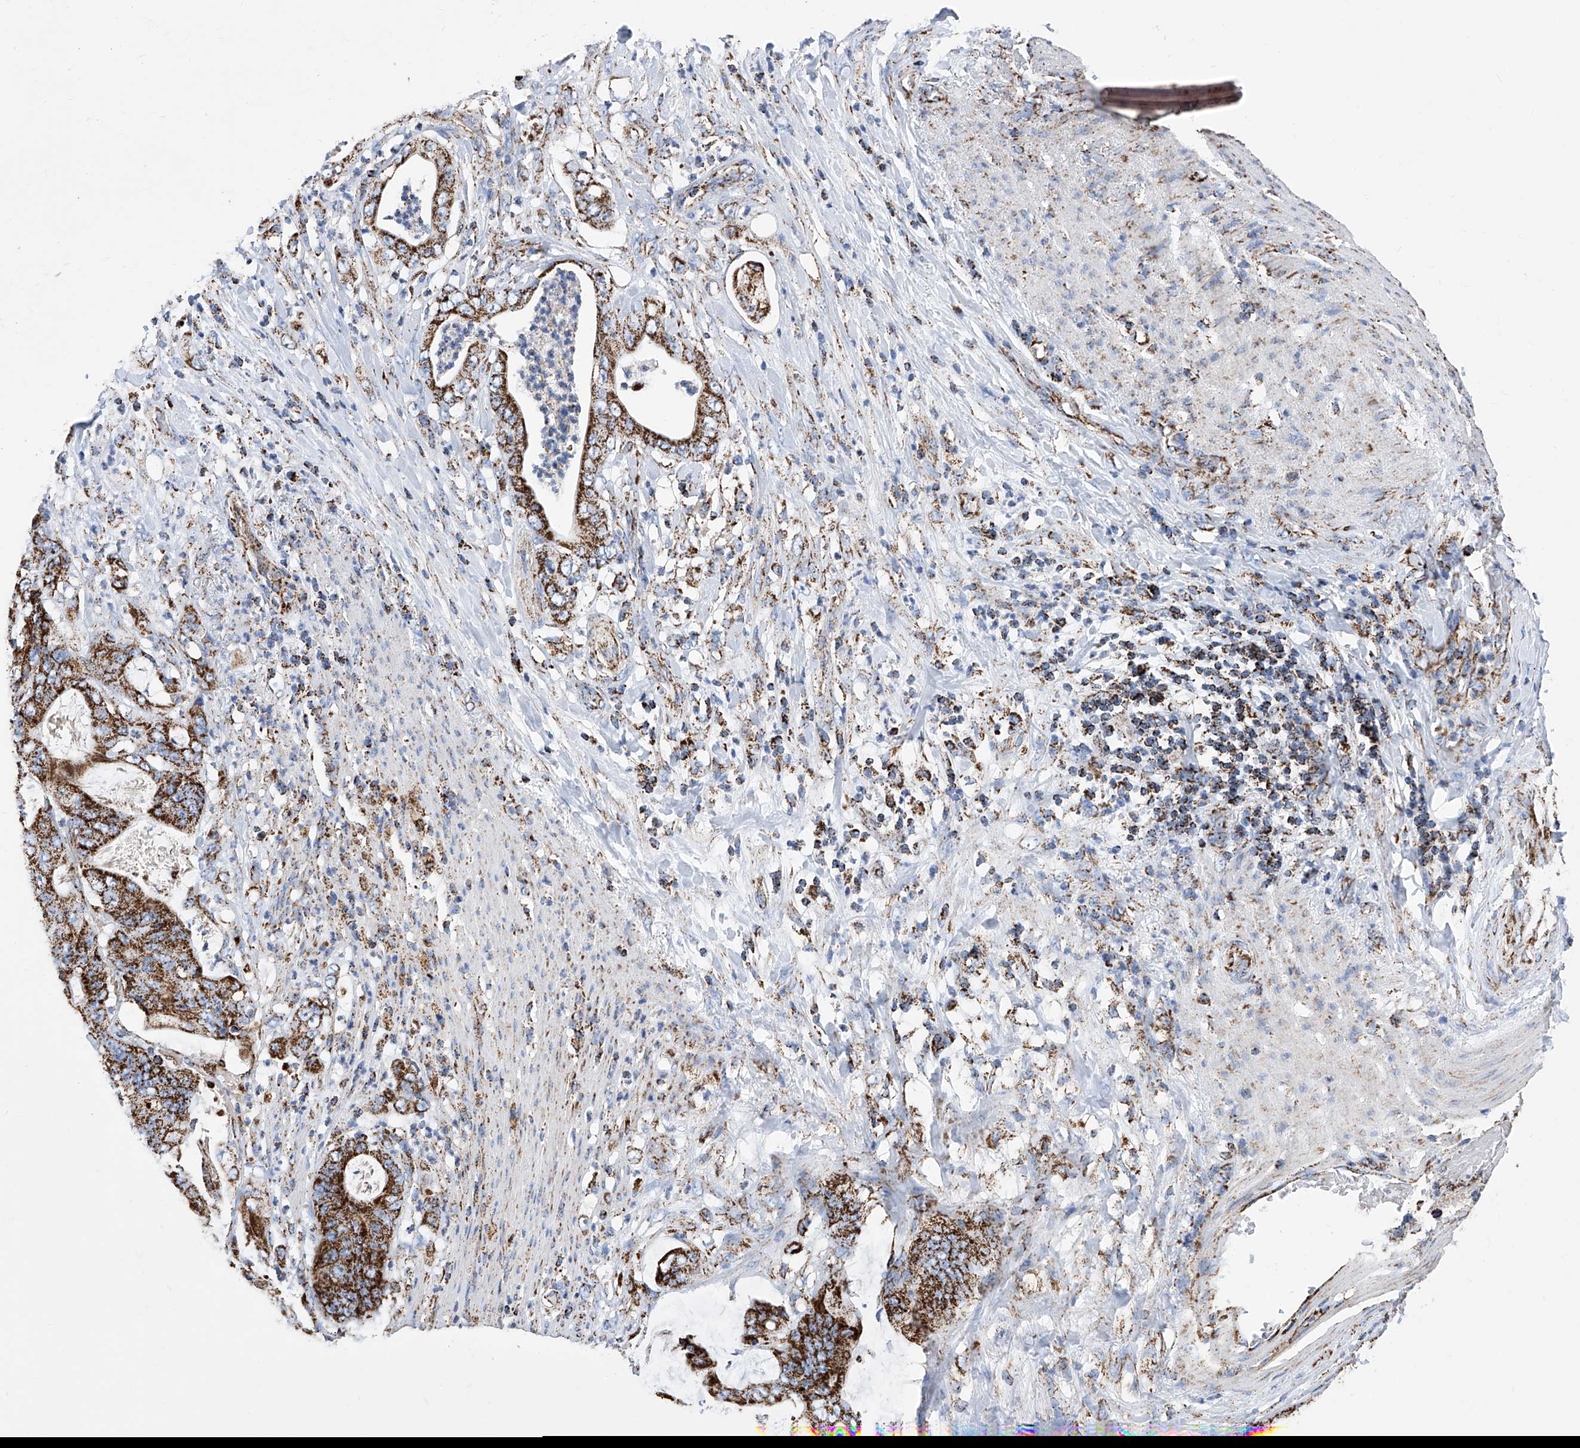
{"staining": {"intensity": "strong", "quantity": ">75%", "location": "cytoplasmic/membranous"}, "tissue": "stomach cancer", "cell_type": "Tumor cells", "image_type": "cancer", "snomed": [{"axis": "morphology", "description": "Adenocarcinoma, NOS"}, {"axis": "topography", "description": "Stomach"}], "caption": "The immunohistochemical stain shows strong cytoplasmic/membranous expression in tumor cells of adenocarcinoma (stomach) tissue. (DAB (3,3'-diaminobenzidine) = brown stain, brightfield microscopy at high magnification).", "gene": "ATP5PF", "patient": {"sex": "female", "age": 73}}